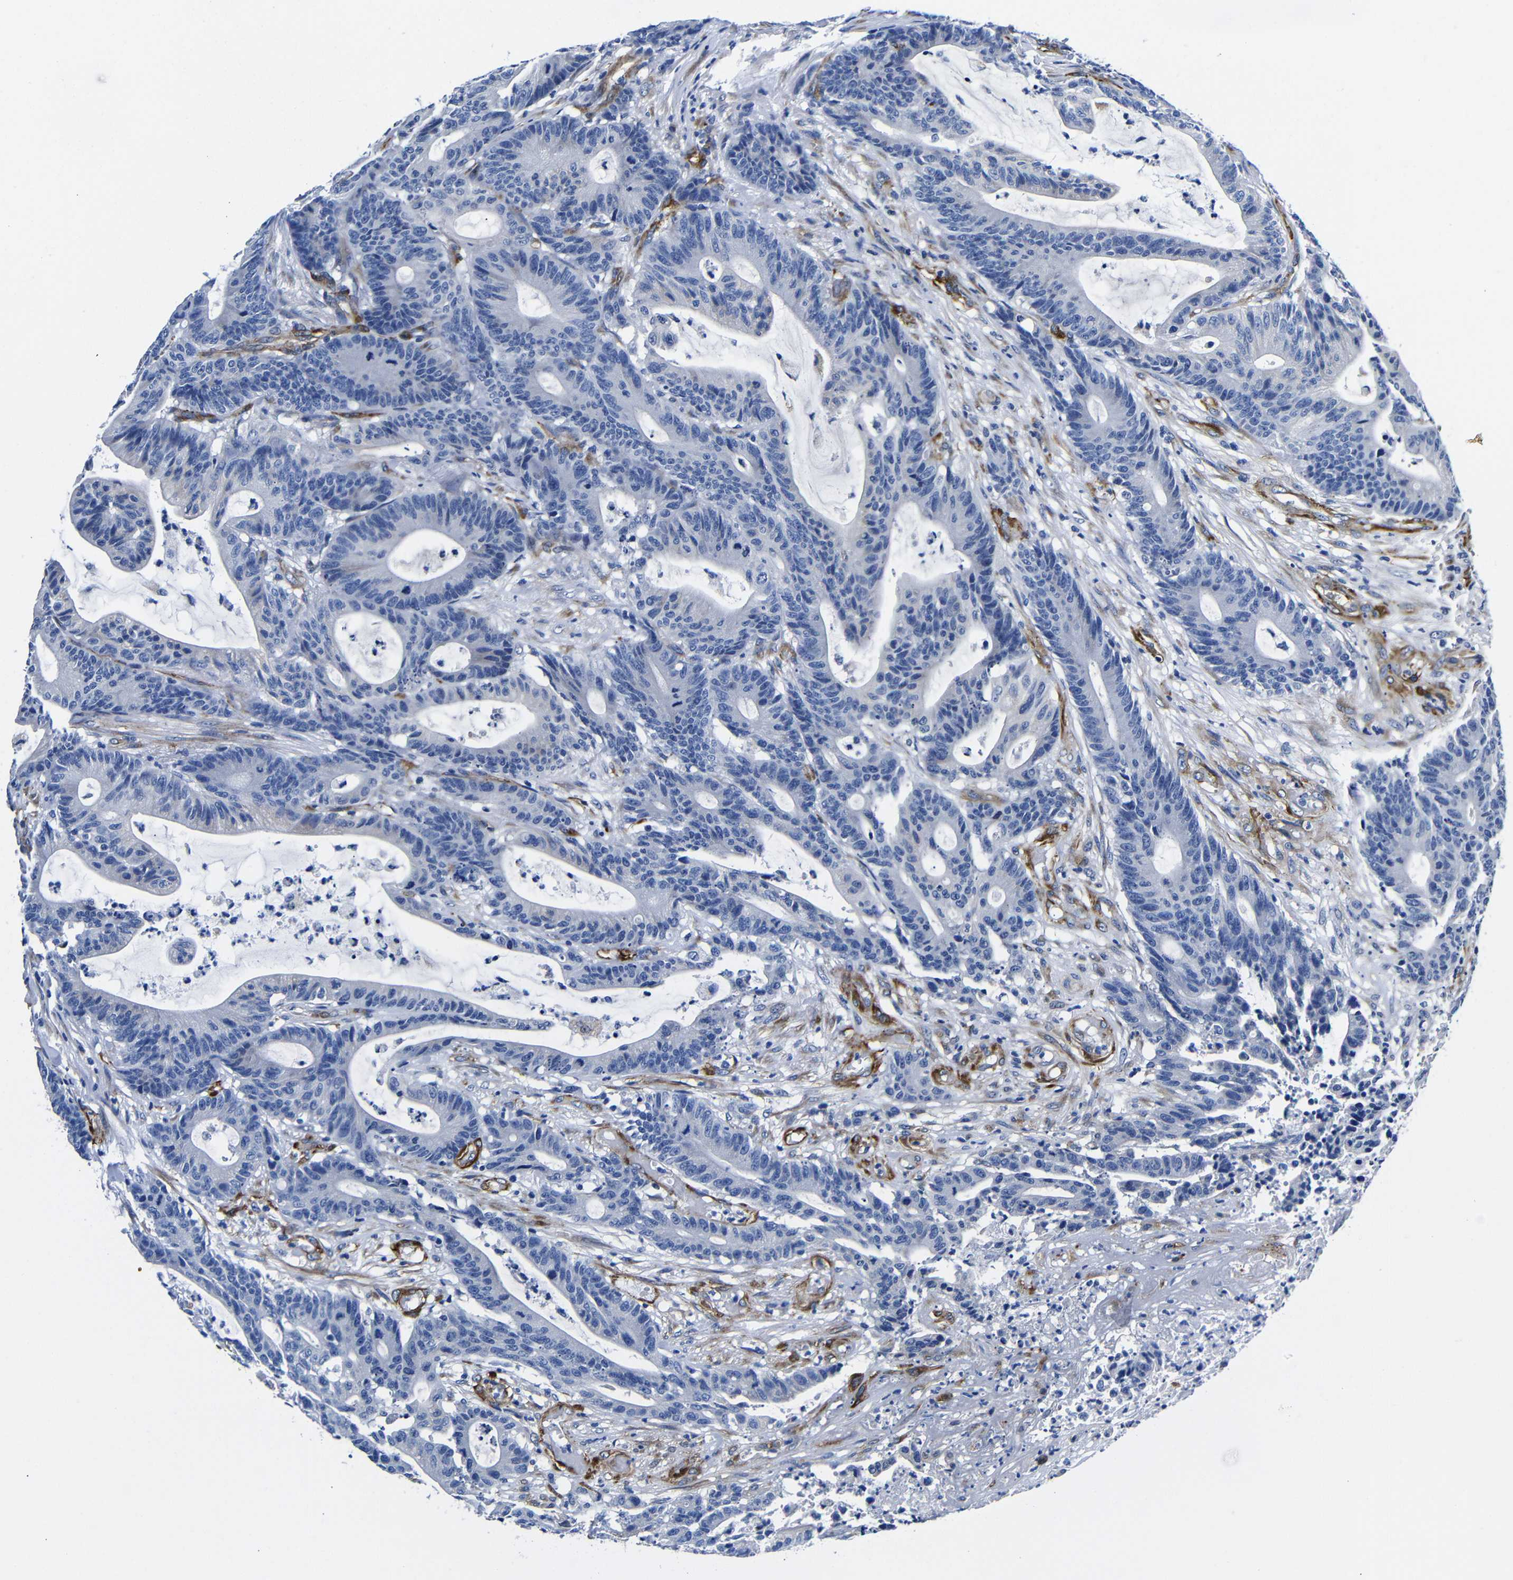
{"staining": {"intensity": "negative", "quantity": "none", "location": "none"}, "tissue": "colorectal cancer", "cell_type": "Tumor cells", "image_type": "cancer", "snomed": [{"axis": "morphology", "description": "Adenocarcinoma, NOS"}, {"axis": "topography", "description": "Colon"}], "caption": "Colorectal cancer was stained to show a protein in brown. There is no significant positivity in tumor cells.", "gene": "LRIG1", "patient": {"sex": "female", "age": 84}}